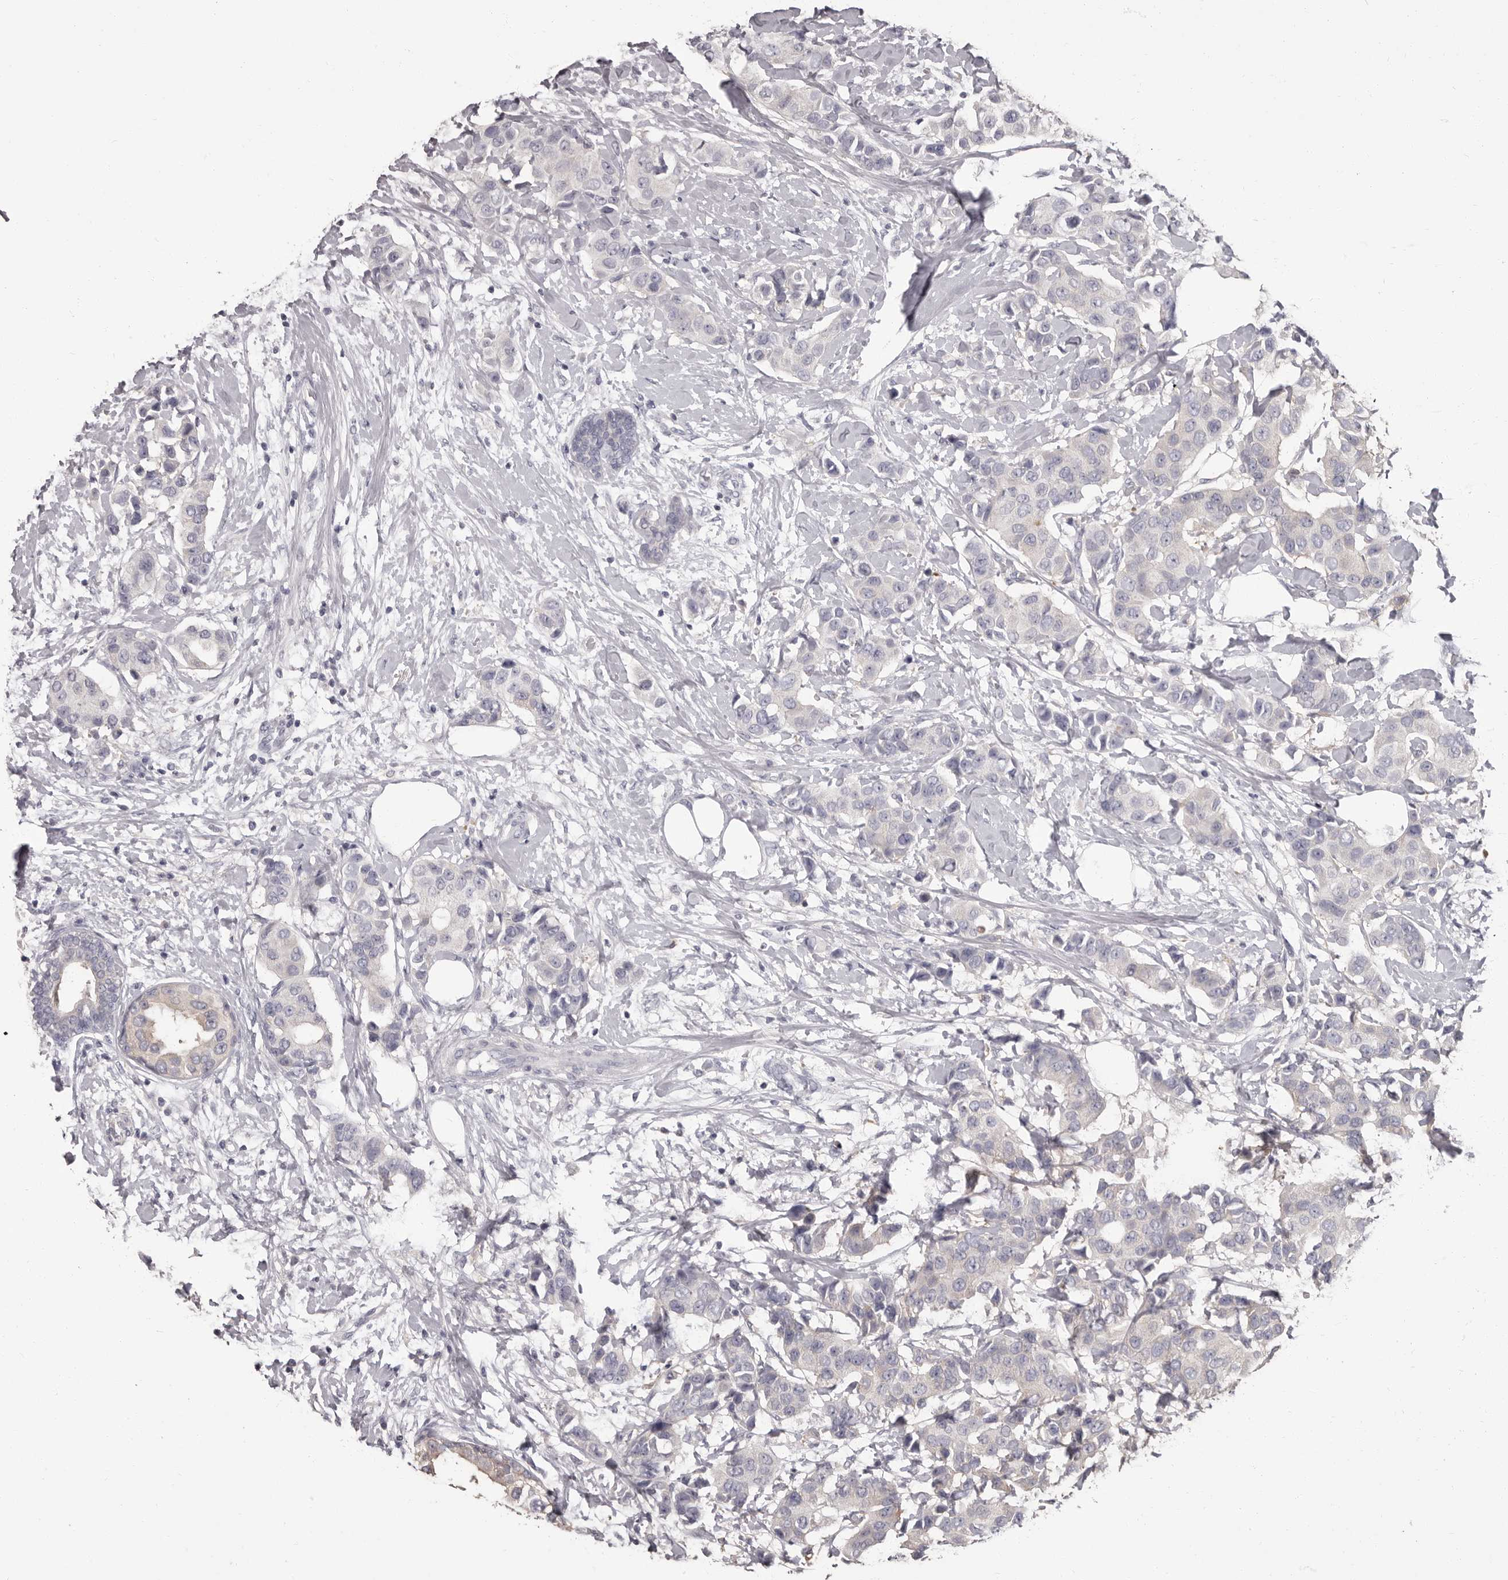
{"staining": {"intensity": "negative", "quantity": "none", "location": "none"}, "tissue": "breast cancer", "cell_type": "Tumor cells", "image_type": "cancer", "snomed": [{"axis": "morphology", "description": "Normal tissue, NOS"}, {"axis": "morphology", "description": "Duct carcinoma"}, {"axis": "topography", "description": "Breast"}], "caption": "A histopathology image of human breast cancer is negative for staining in tumor cells. The staining is performed using DAB brown chromogen with nuclei counter-stained in using hematoxylin.", "gene": "APEH", "patient": {"sex": "female", "age": 39}}